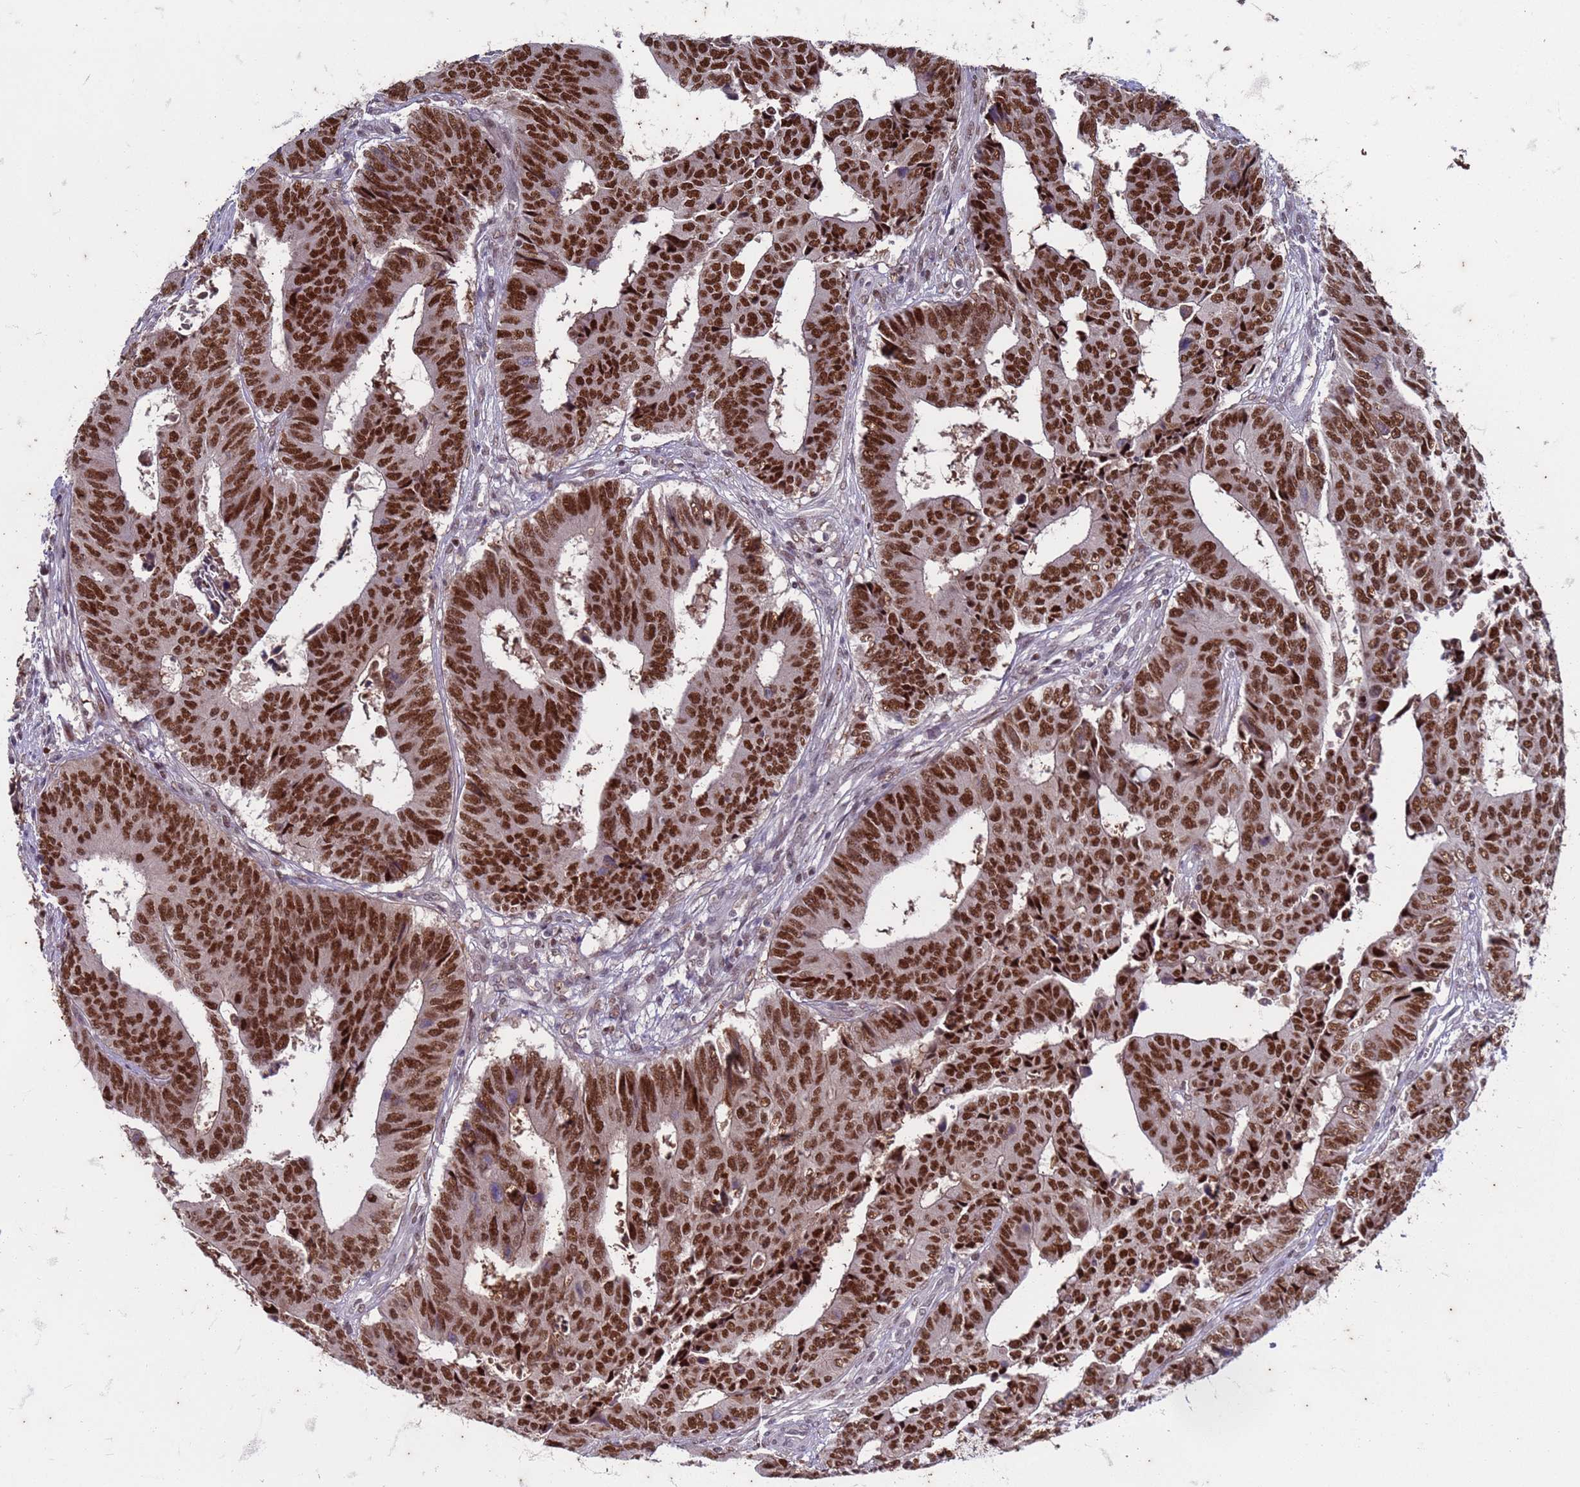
{"staining": {"intensity": "strong", "quantity": ">75%", "location": "nuclear"}, "tissue": "colorectal cancer", "cell_type": "Tumor cells", "image_type": "cancer", "snomed": [{"axis": "morphology", "description": "Adenocarcinoma, NOS"}, {"axis": "topography", "description": "Rectum"}], "caption": "Immunohistochemistry (IHC) (DAB) staining of adenocarcinoma (colorectal) reveals strong nuclear protein staining in about >75% of tumor cells. (DAB (3,3'-diaminobenzidine) = brown stain, brightfield microscopy at high magnification).", "gene": "TRMT6", "patient": {"sex": "male", "age": 84}}